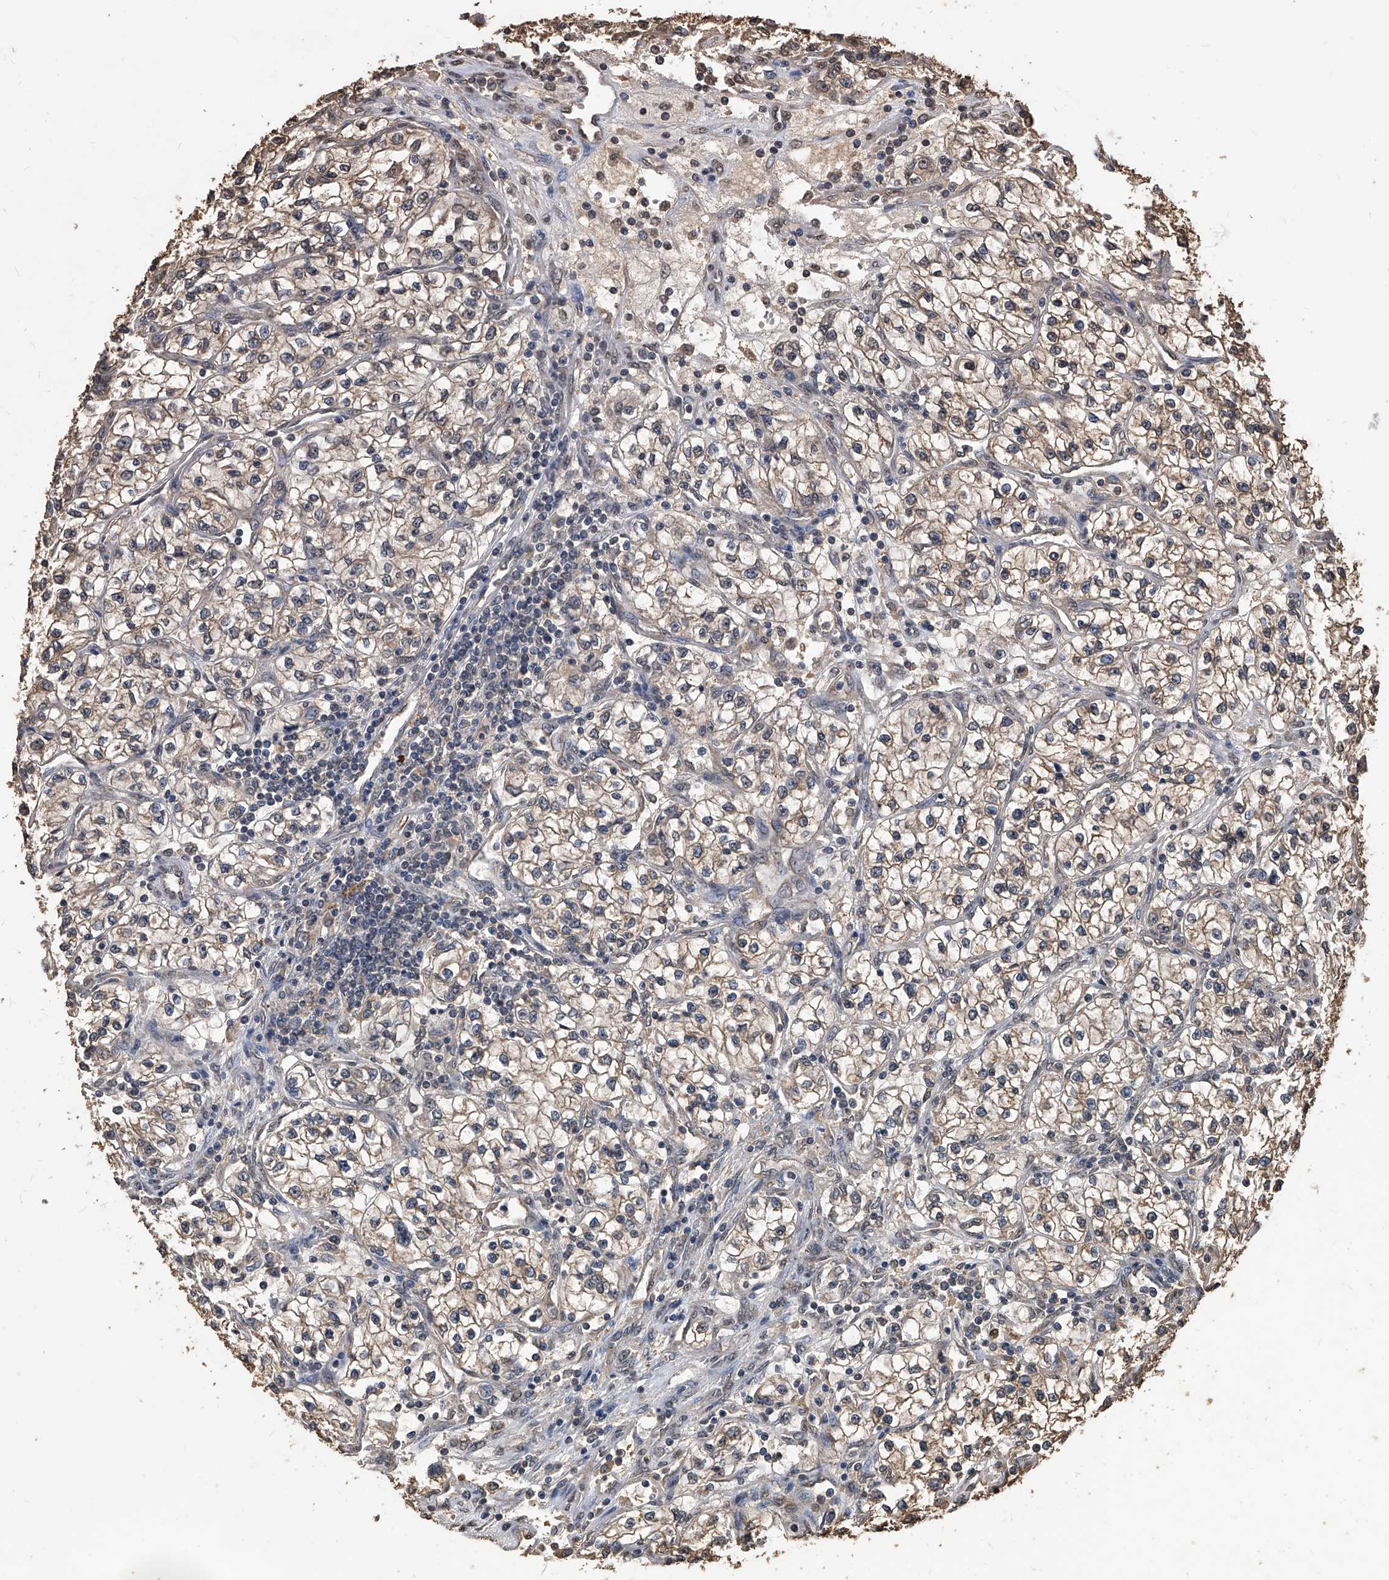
{"staining": {"intensity": "weak", "quantity": ">75%", "location": "cytoplasmic/membranous"}, "tissue": "renal cancer", "cell_type": "Tumor cells", "image_type": "cancer", "snomed": [{"axis": "morphology", "description": "Adenocarcinoma, NOS"}, {"axis": "topography", "description": "Kidney"}], "caption": "Immunohistochemical staining of human adenocarcinoma (renal) shows weak cytoplasmic/membranous protein staining in approximately >75% of tumor cells.", "gene": "FBXL4", "patient": {"sex": "female", "age": 57}}